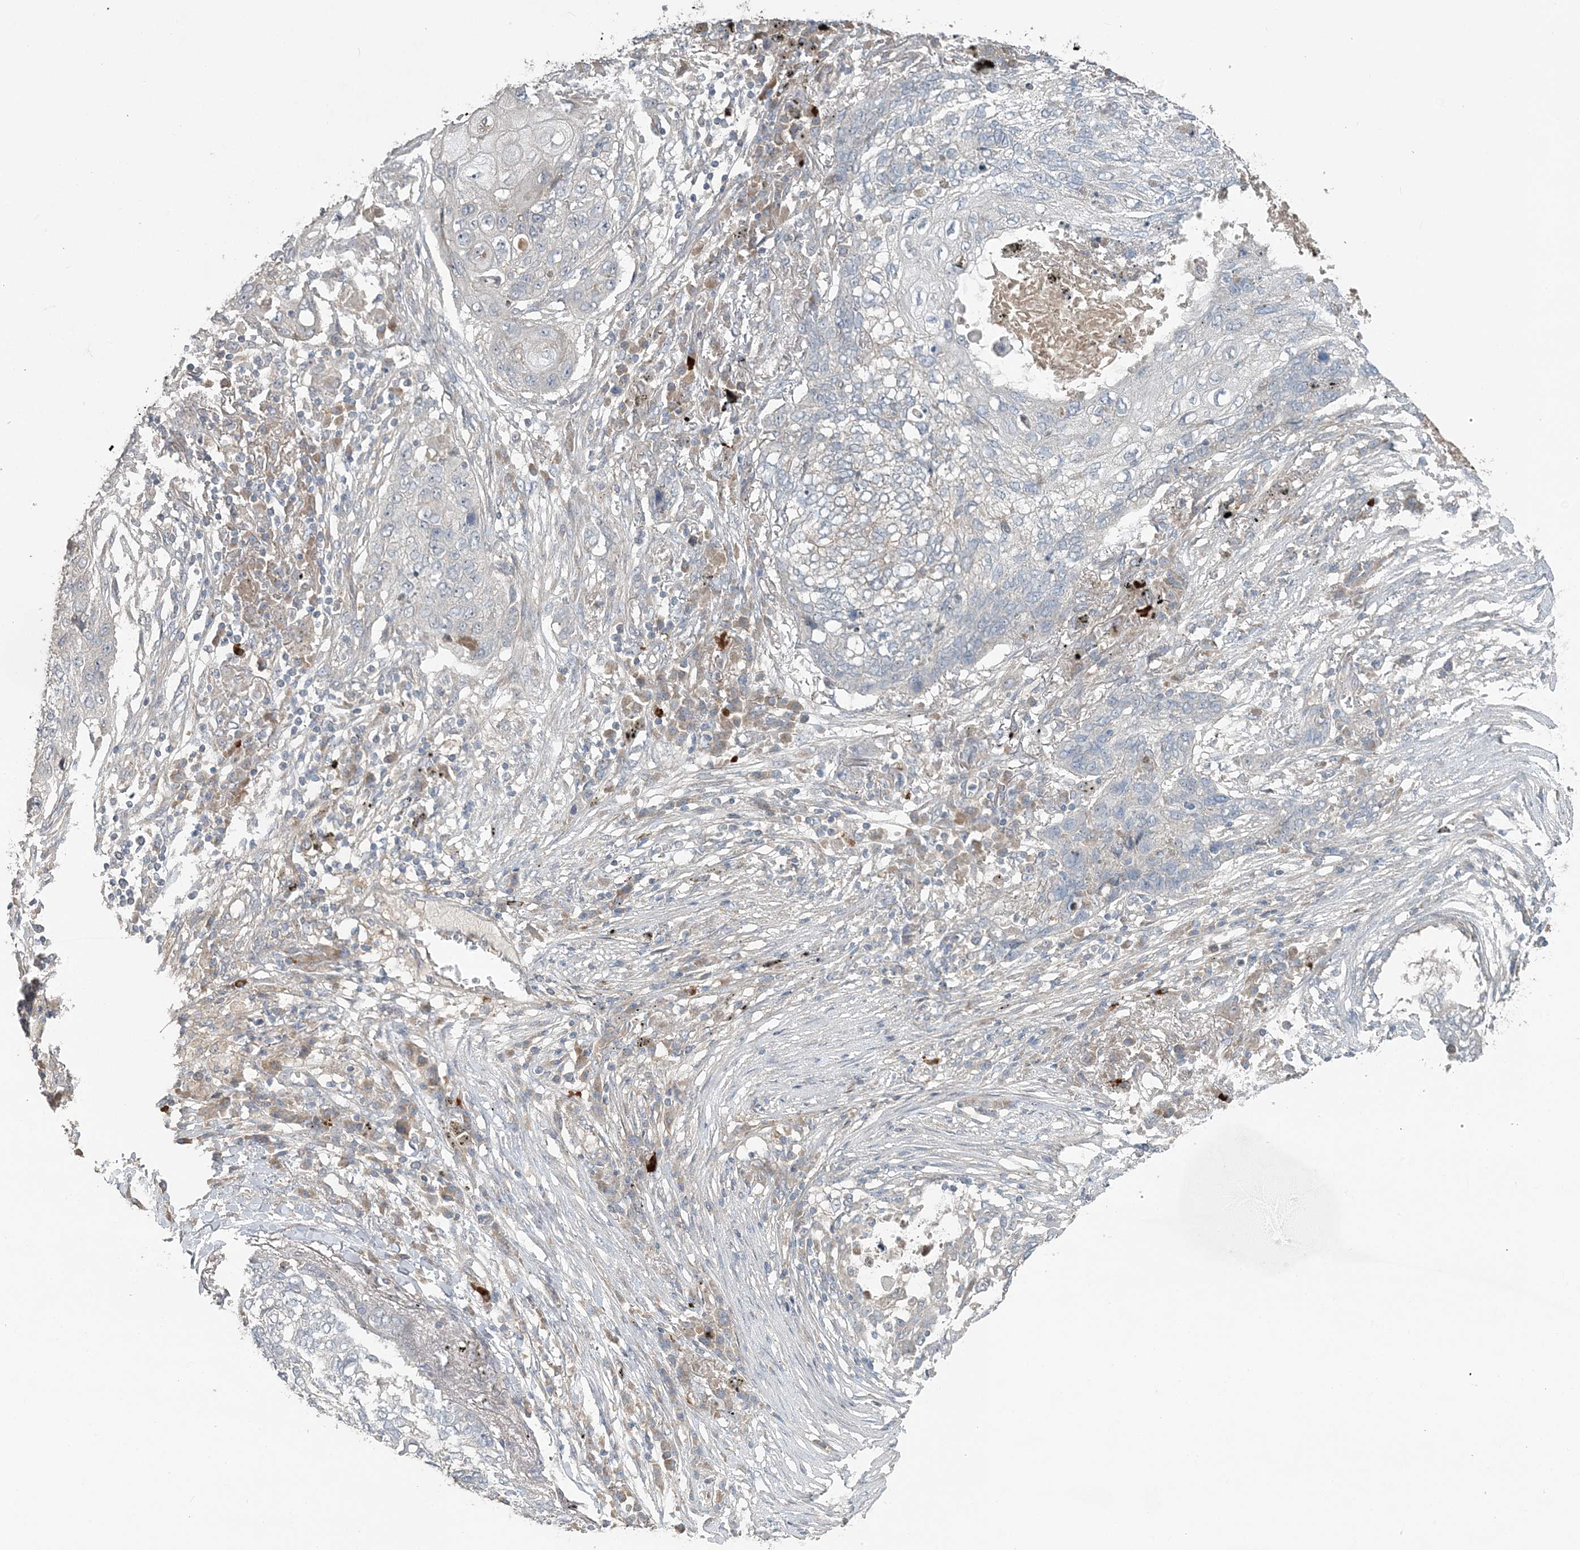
{"staining": {"intensity": "negative", "quantity": "none", "location": "none"}, "tissue": "lung cancer", "cell_type": "Tumor cells", "image_type": "cancer", "snomed": [{"axis": "morphology", "description": "Squamous cell carcinoma, NOS"}, {"axis": "topography", "description": "Lung"}], "caption": "A high-resolution image shows IHC staining of squamous cell carcinoma (lung), which shows no significant expression in tumor cells. Nuclei are stained in blue.", "gene": "SLC4A10", "patient": {"sex": "female", "age": 63}}